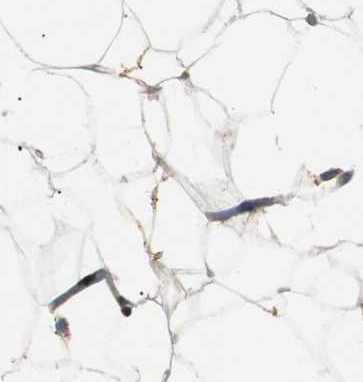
{"staining": {"intensity": "negative", "quantity": "none", "location": "none"}, "tissue": "adipose tissue", "cell_type": "Adipocytes", "image_type": "normal", "snomed": [{"axis": "morphology", "description": "Normal tissue, NOS"}, {"axis": "topography", "description": "Breast"}, {"axis": "topography", "description": "Soft tissue"}], "caption": "A photomicrograph of adipose tissue stained for a protein shows no brown staining in adipocytes.", "gene": "TMED2", "patient": {"sex": "female", "age": 75}}